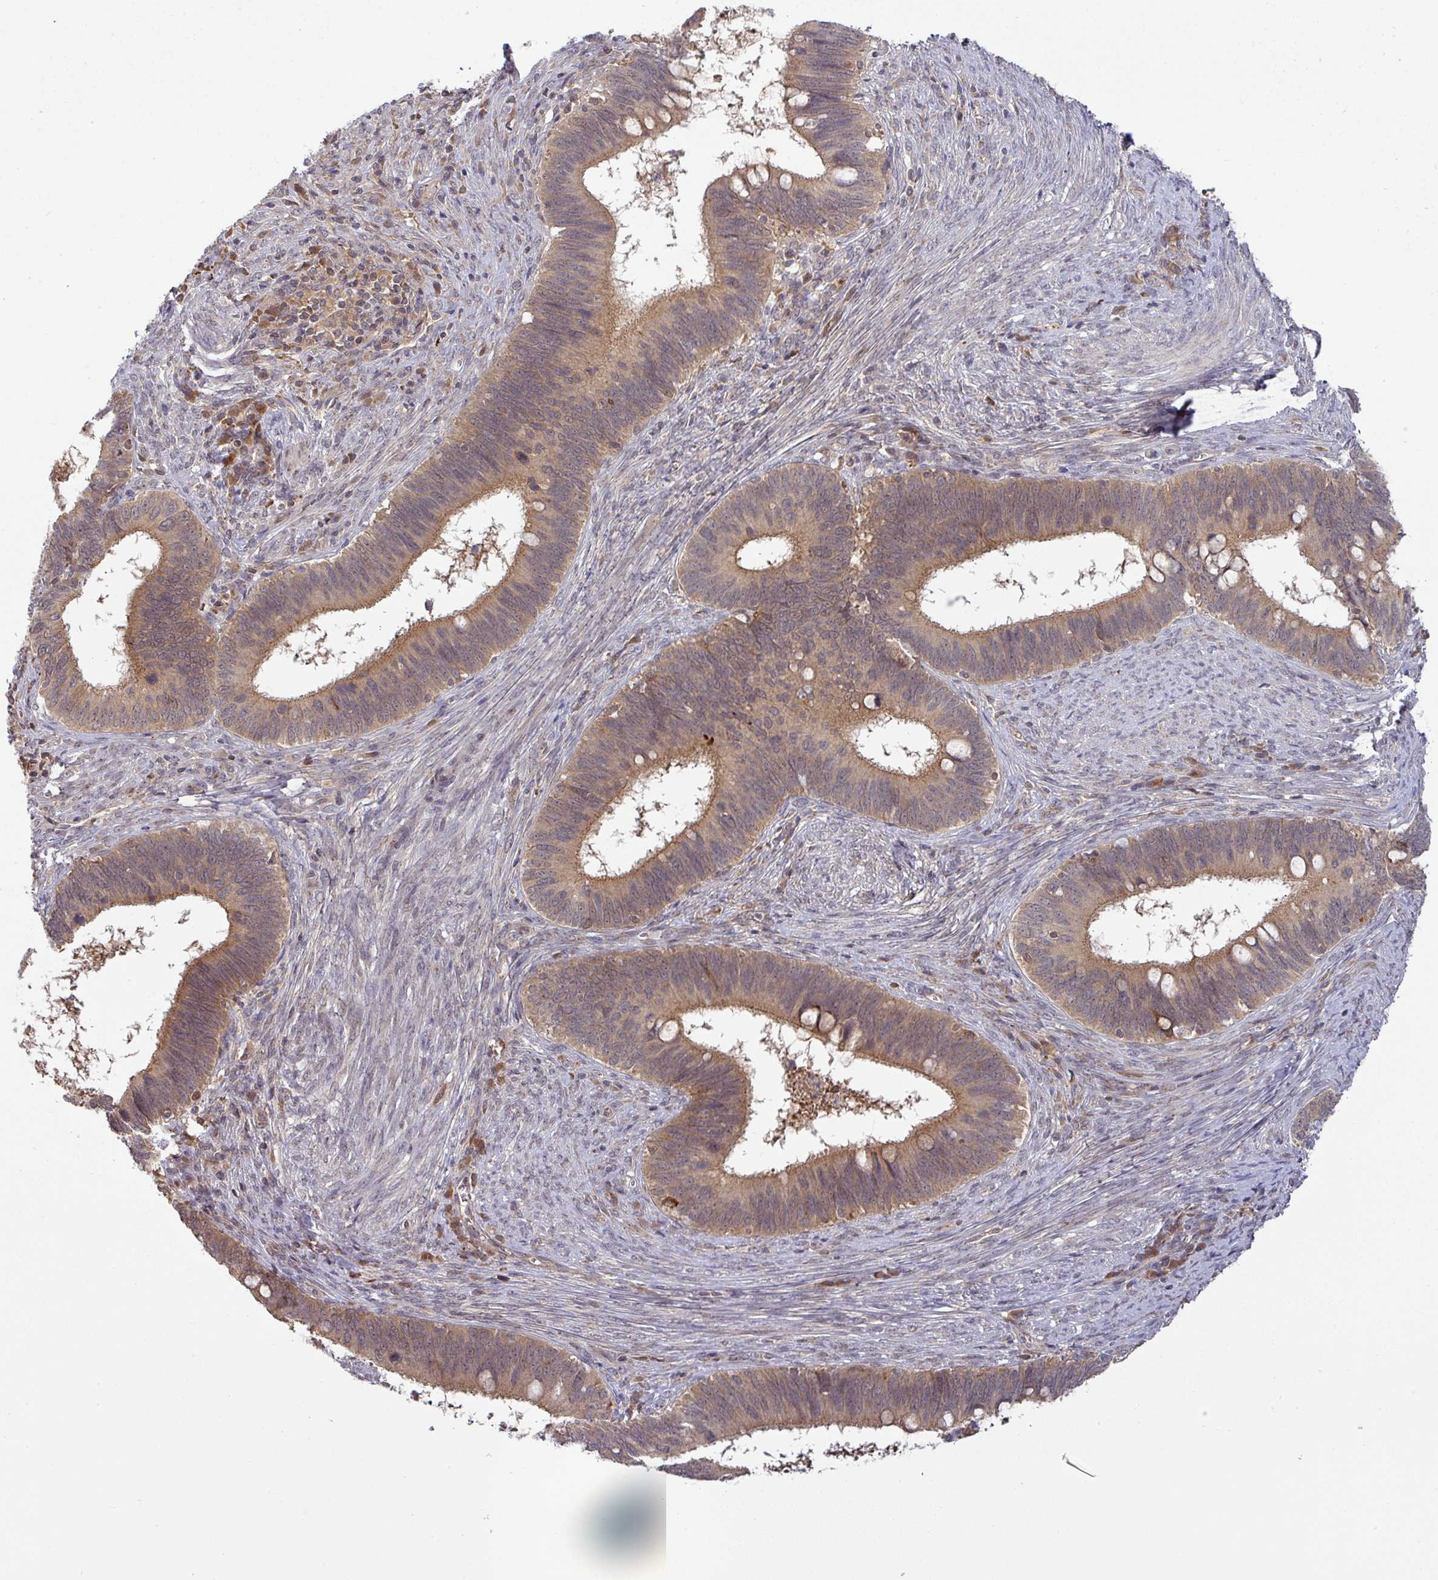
{"staining": {"intensity": "moderate", "quantity": ">75%", "location": "cytoplasmic/membranous"}, "tissue": "cervical cancer", "cell_type": "Tumor cells", "image_type": "cancer", "snomed": [{"axis": "morphology", "description": "Adenocarcinoma, NOS"}, {"axis": "topography", "description": "Cervix"}], "caption": "The image displays a brown stain indicating the presence of a protein in the cytoplasmic/membranous of tumor cells in adenocarcinoma (cervical).", "gene": "CCDC121", "patient": {"sex": "female", "age": 42}}